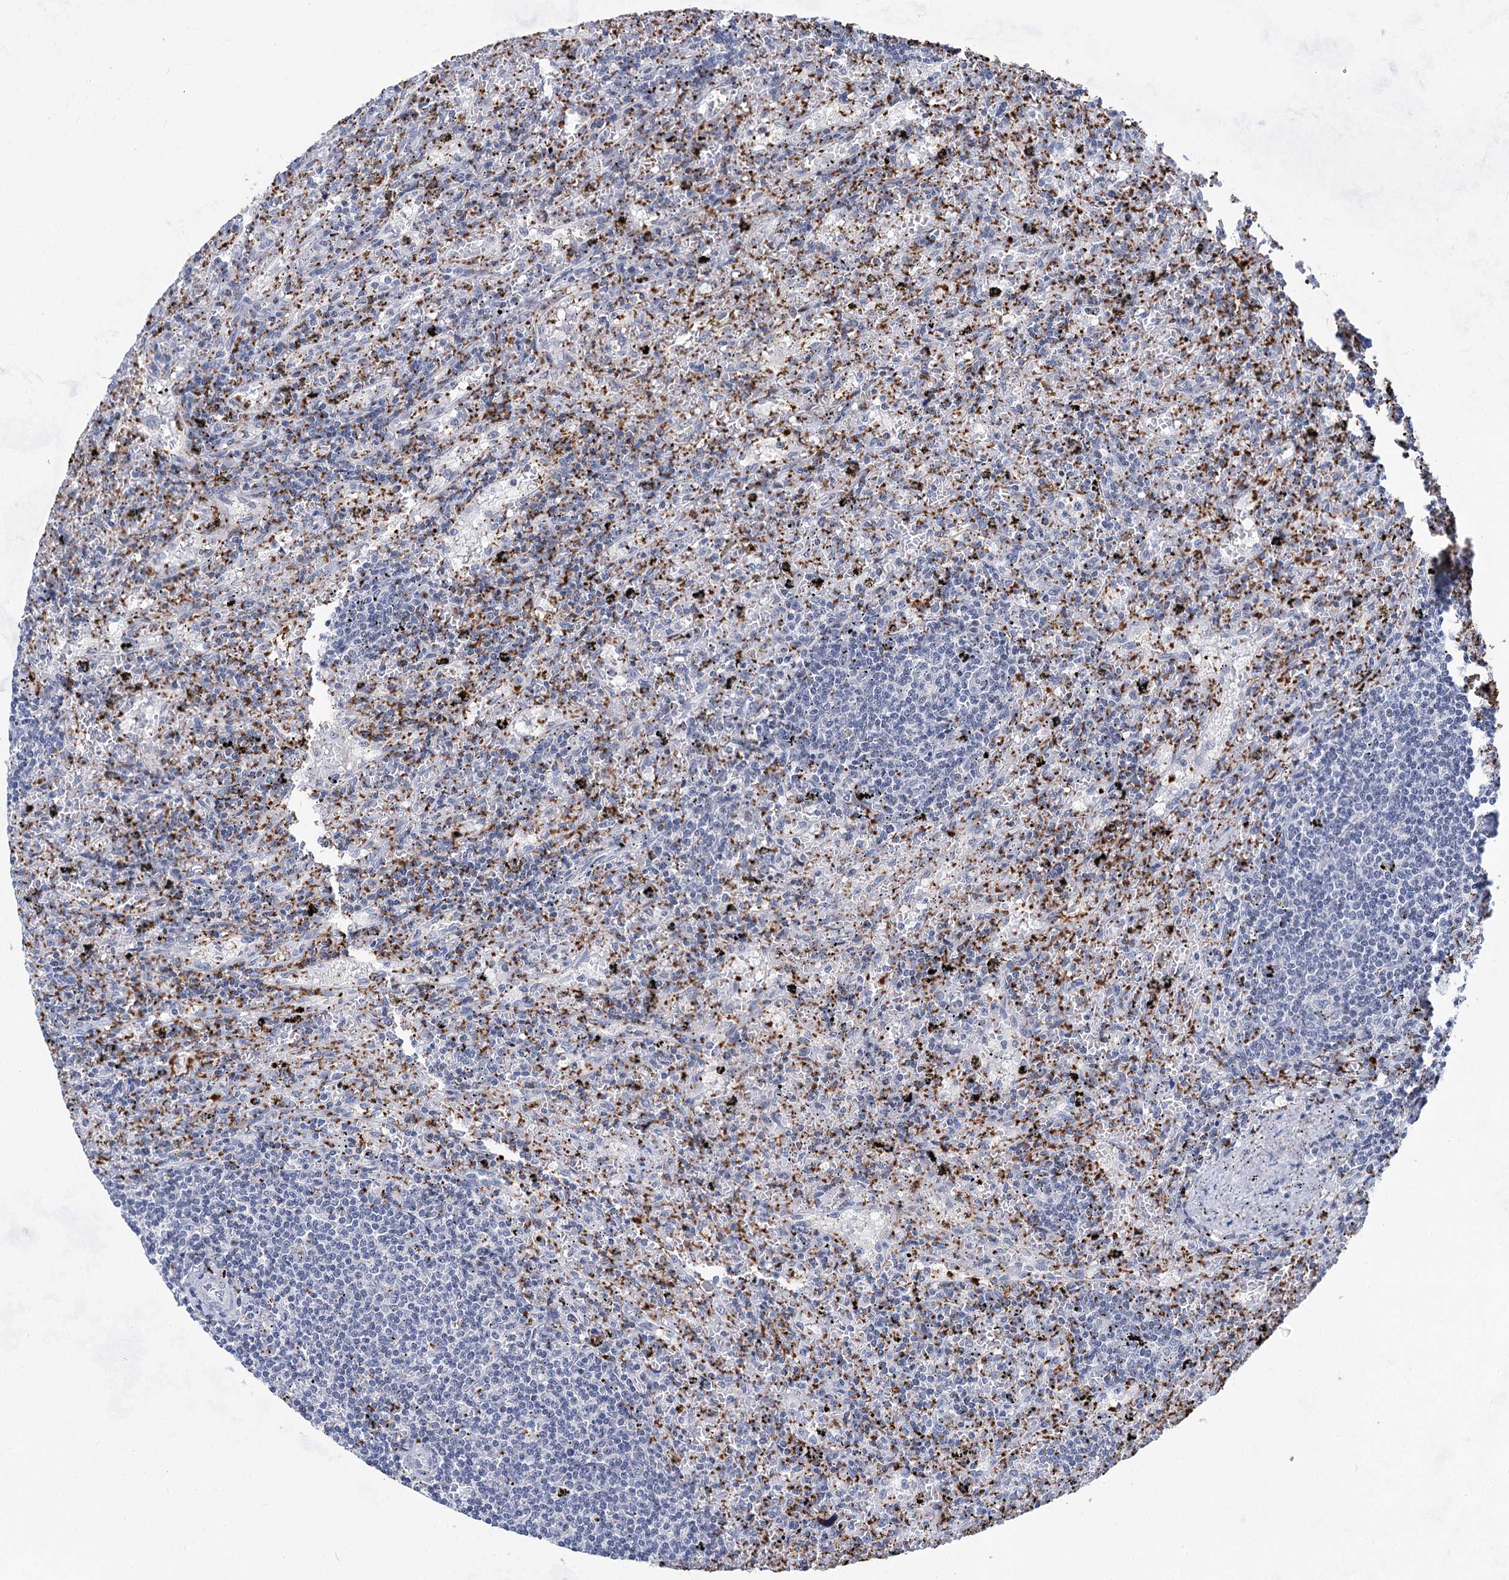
{"staining": {"intensity": "negative", "quantity": "none", "location": "none"}, "tissue": "lymphoma", "cell_type": "Tumor cells", "image_type": "cancer", "snomed": [{"axis": "morphology", "description": "Malignant lymphoma, non-Hodgkin's type, Low grade"}, {"axis": "topography", "description": "Spleen"}], "caption": "This histopathology image is of malignant lymphoma, non-Hodgkin's type (low-grade) stained with immunohistochemistry (IHC) to label a protein in brown with the nuclei are counter-stained blue. There is no expression in tumor cells.", "gene": "MON2", "patient": {"sex": "male", "age": 76}}